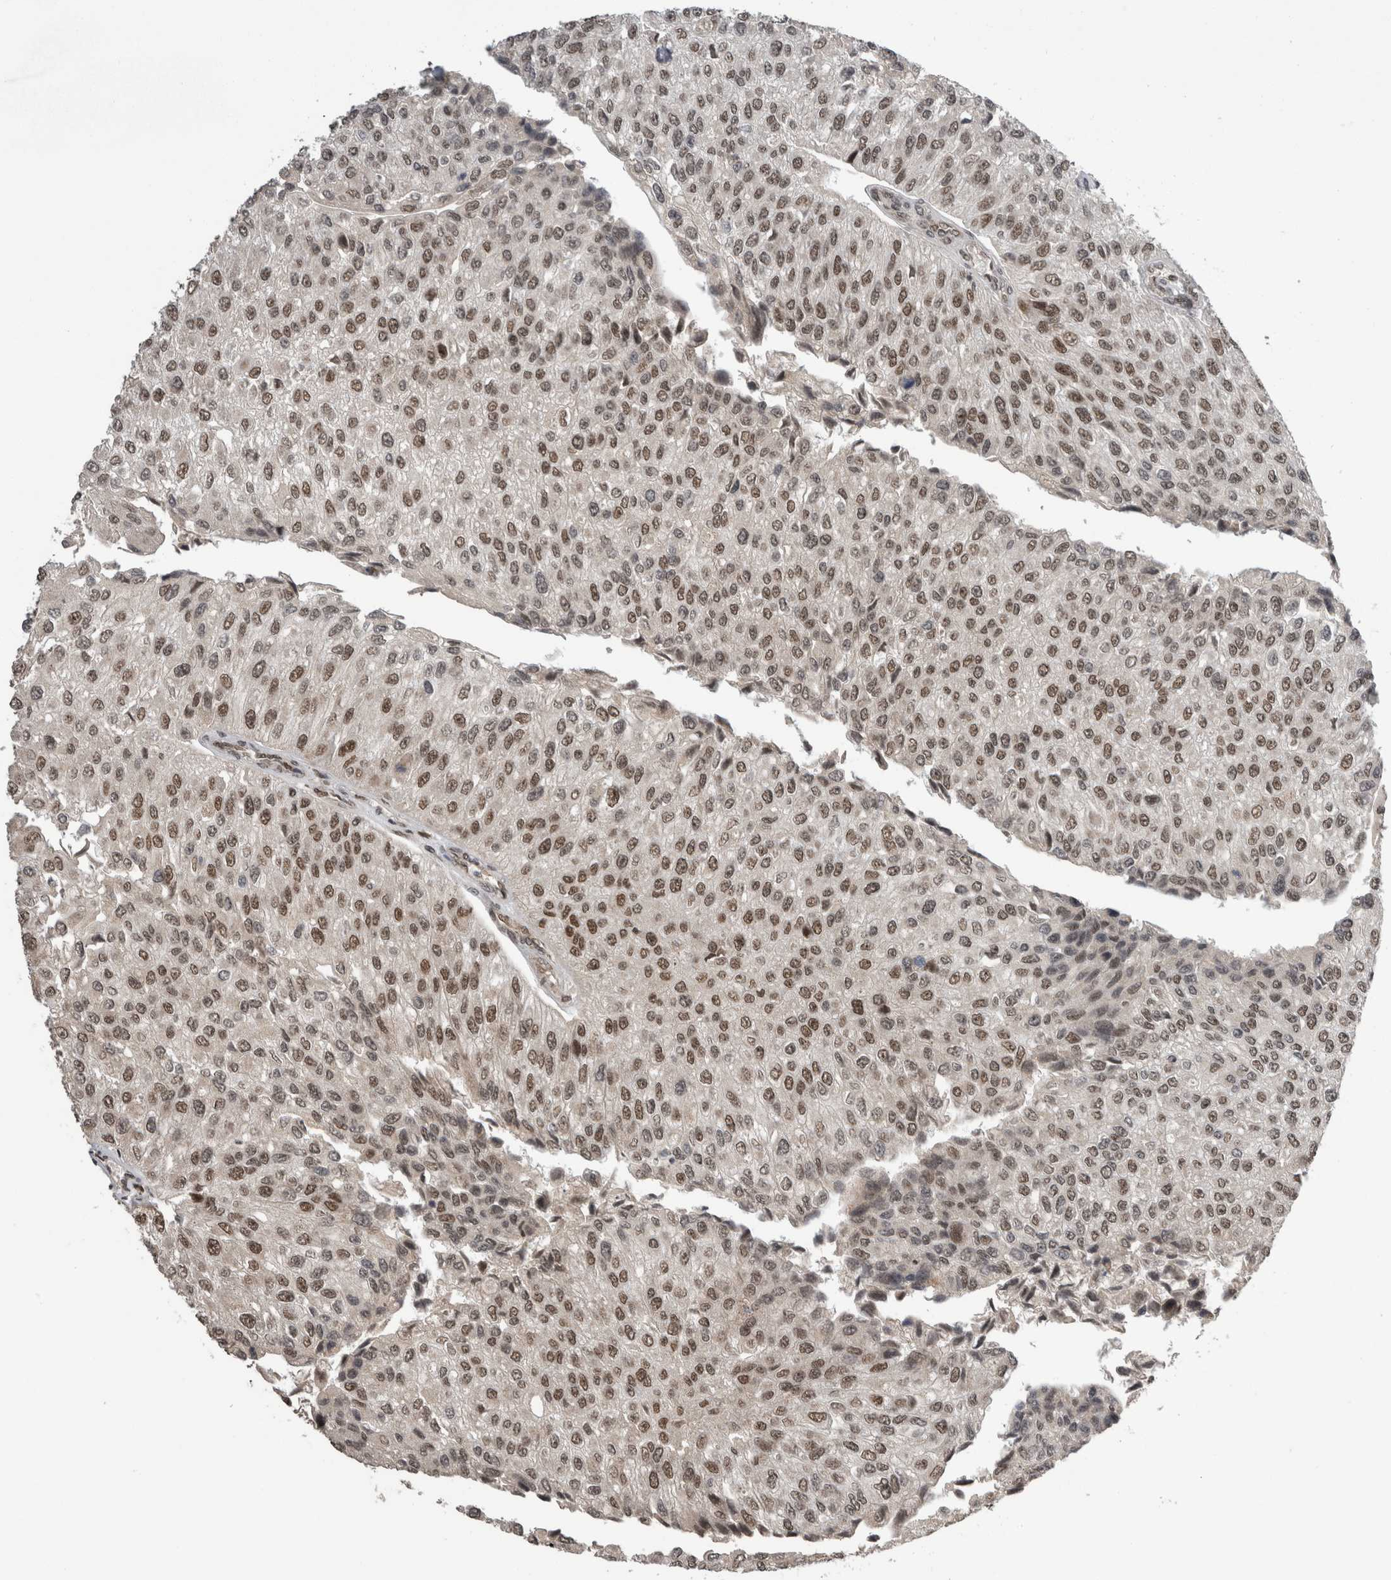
{"staining": {"intensity": "moderate", "quantity": ">75%", "location": "nuclear"}, "tissue": "urothelial cancer", "cell_type": "Tumor cells", "image_type": "cancer", "snomed": [{"axis": "morphology", "description": "Urothelial carcinoma, High grade"}, {"axis": "topography", "description": "Kidney"}, {"axis": "topography", "description": "Urinary bladder"}], "caption": "Immunohistochemistry of human urothelial carcinoma (high-grade) reveals medium levels of moderate nuclear staining in about >75% of tumor cells.", "gene": "CPSF2", "patient": {"sex": "male", "age": 77}}